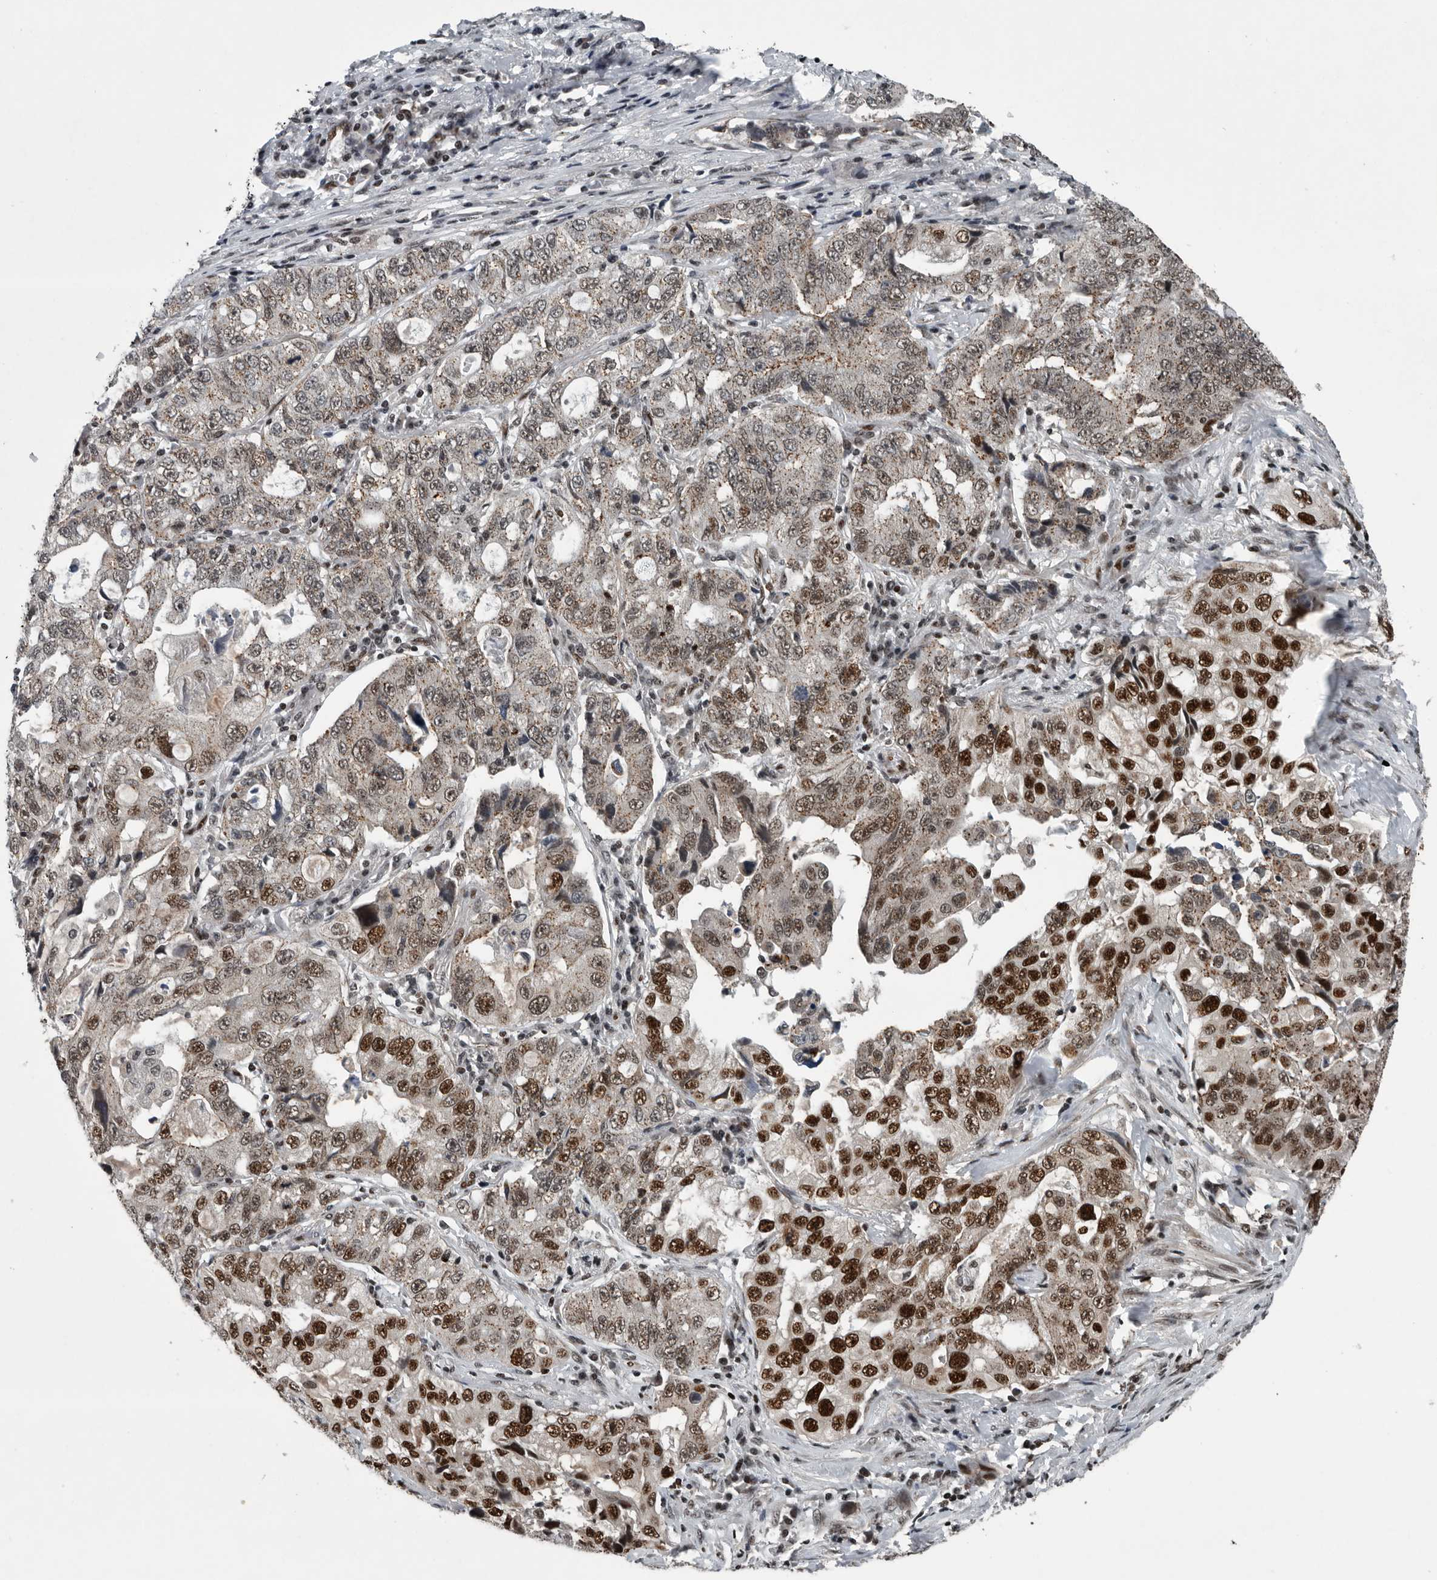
{"staining": {"intensity": "strong", "quantity": "25%-75%", "location": "nuclear"}, "tissue": "lung cancer", "cell_type": "Tumor cells", "image_type": "cancer", "snomed": [{"axis": "morphology", "description": "Adenocarcinoma, NOS"}, {"axis": "topography", "description": "Lung"}], "caption": "This micrograph shows immunohistochemistry staining of lung cancer (adenocarcinoma), with high strong nuclear staining in about 25%-75% of tumor cells.", "gene": "SENP7", "patient": {"sex": "female", "age": 51}}